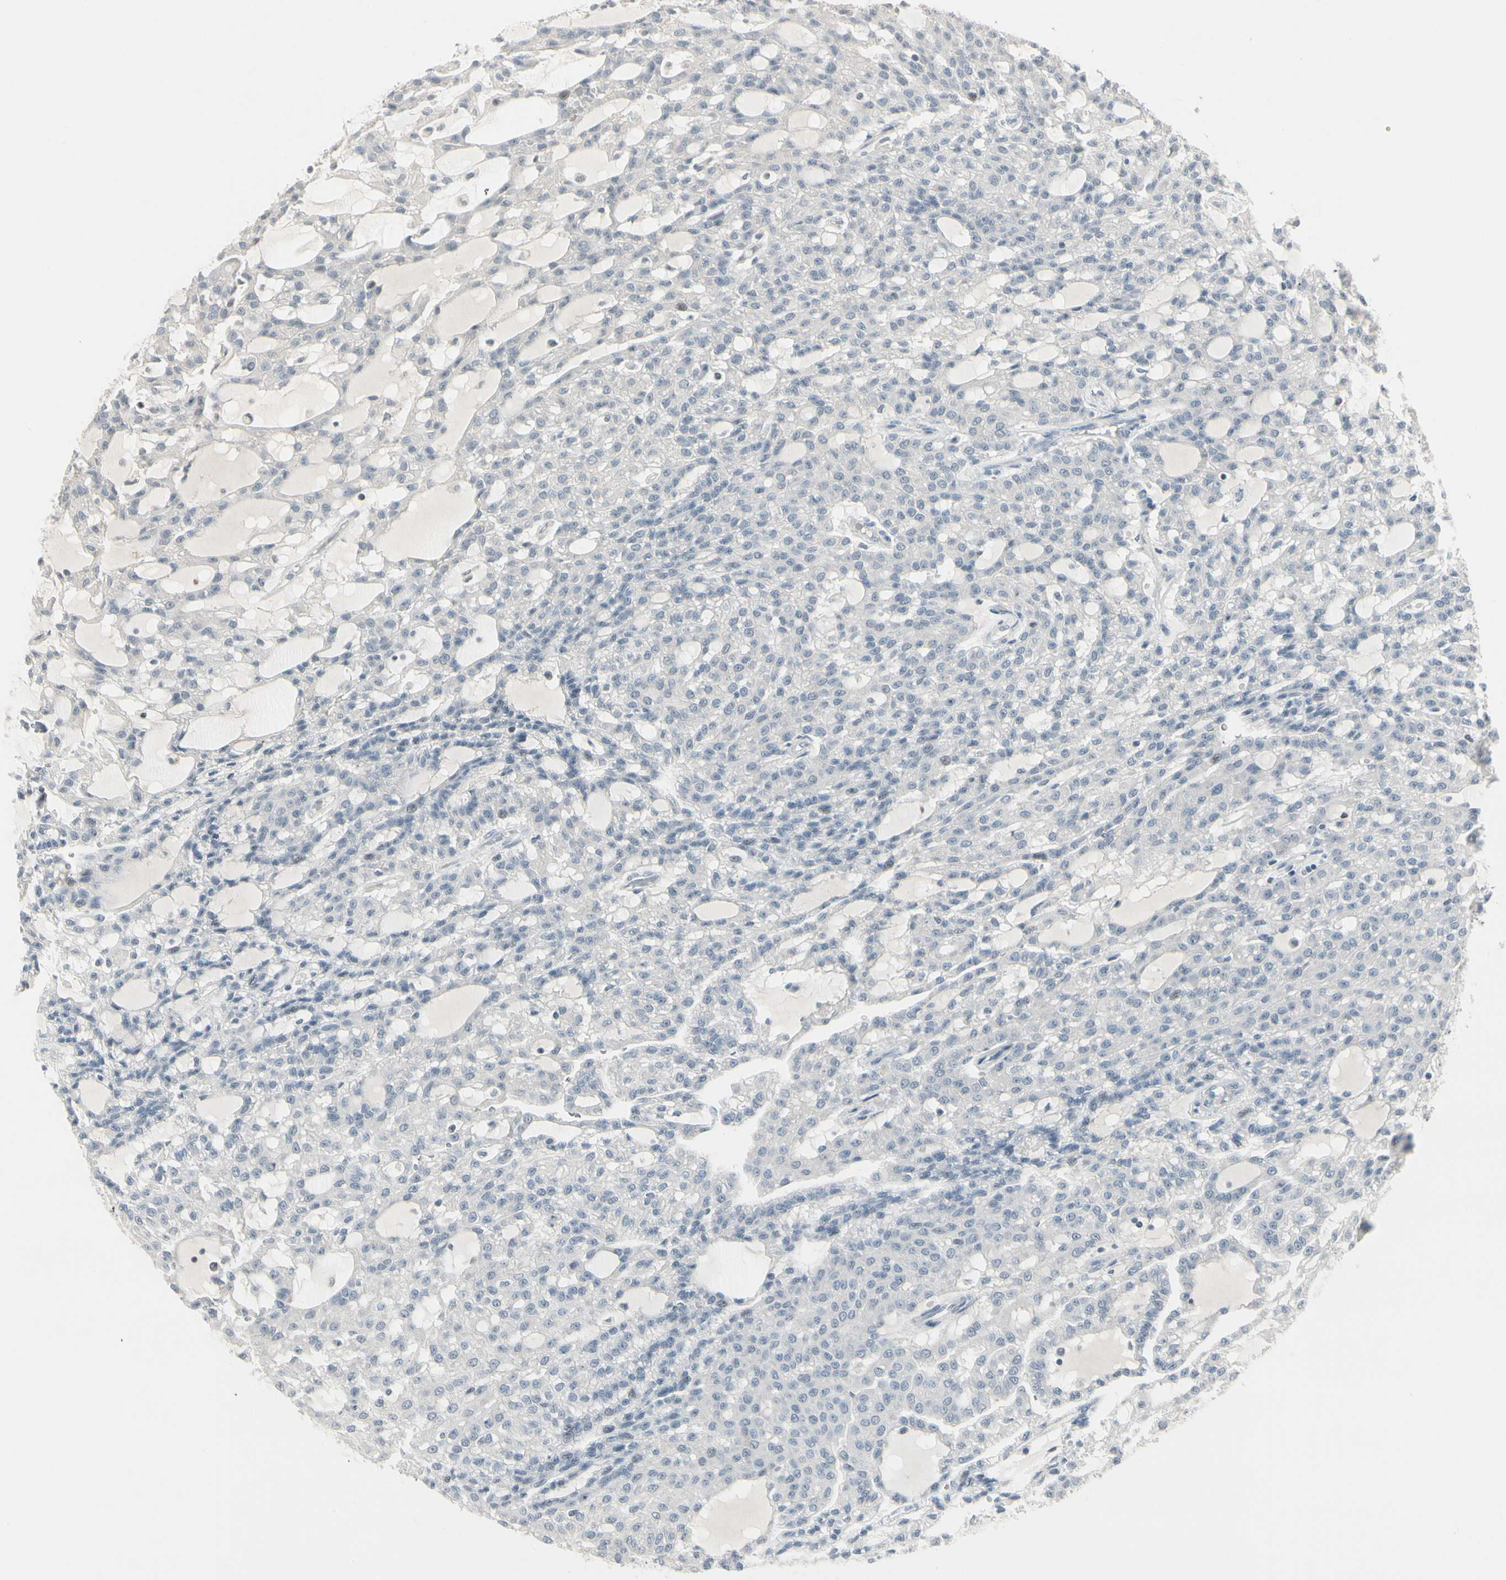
{"staining": {"intensity": "negative", "quantity": "none", "location": "none"}, "tissue": "renal cancer", "cell_type": "Tumor cells", "image_type": "cancer", "snomed": [{"axis": "morphology", "description": "Adenocarcinoma, NOS"}, {"axis": "topography", "description": "Kidney"}], "caption": "A micrograph of human renal adenocarcinoma is negative for staining in tumor cells. The staining was performed using DAB to visualize the protein expression in brown, while the nuclei were stained in blue with hematoxylin (Magnification: 20x).", "gene": "DMPK", "patient": {"sex": "male", "age": 63}}